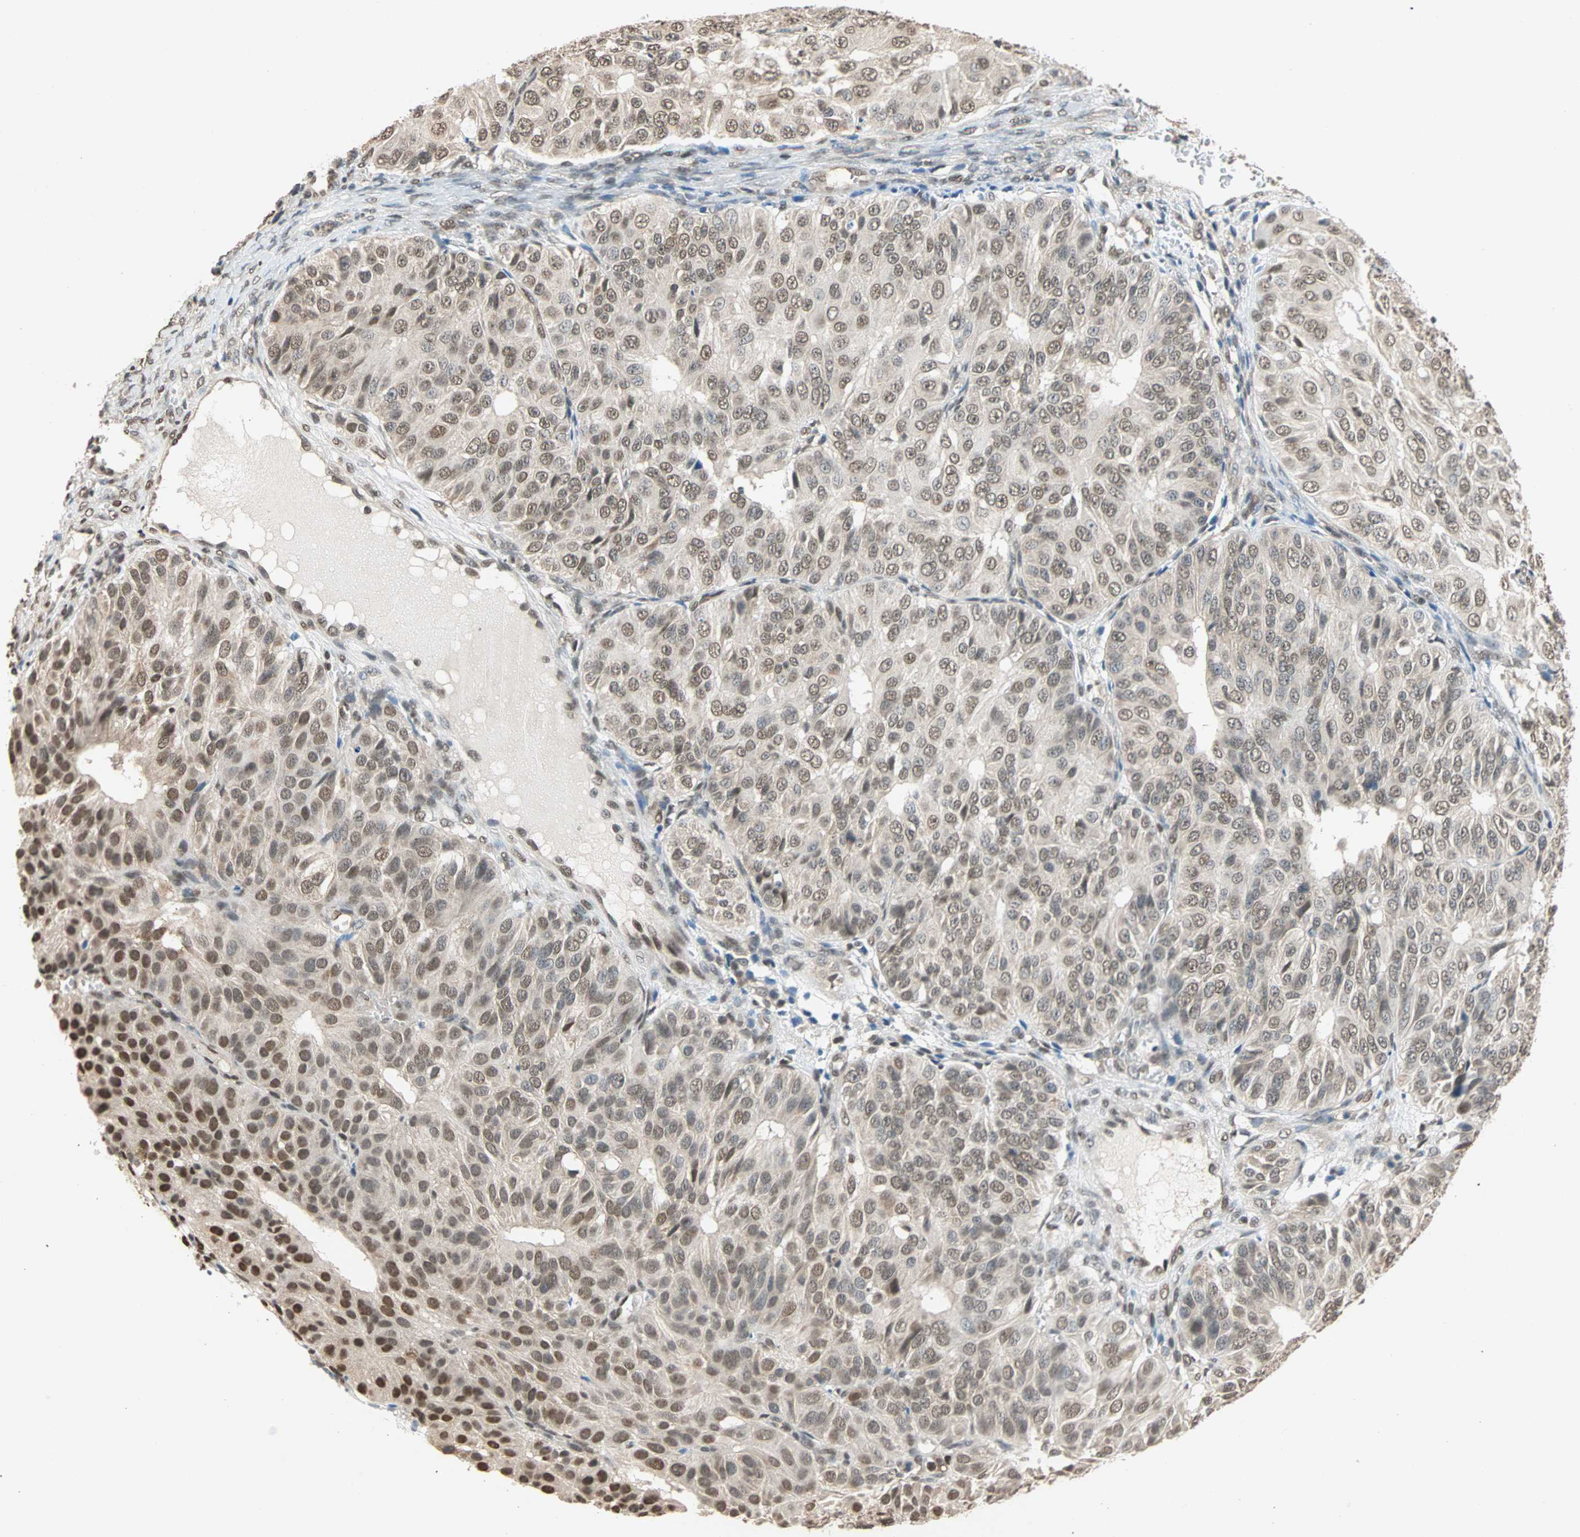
{"staining": {"intensity": "weak", "quantity": ">75%", "location": "nuclear"}, "tissue": "ovarian cancer", "cell_type": "Tumor cells", "image_type": "cancer", "snomed": [{"axis": "morphology", "description": "Carcinoma, endometroid"}, {"axis": "topography", "description": "Ovary"}], "caption": "Brown immunohistochemical staining in human ovarian cancer (endometroid carcinoma) reveals weak nuclear expression in about >75% of tumor cells. Nuclei are stained in blue.", "gene": "DAZAP1", "patient": {"sex": "female", "age": 51}}